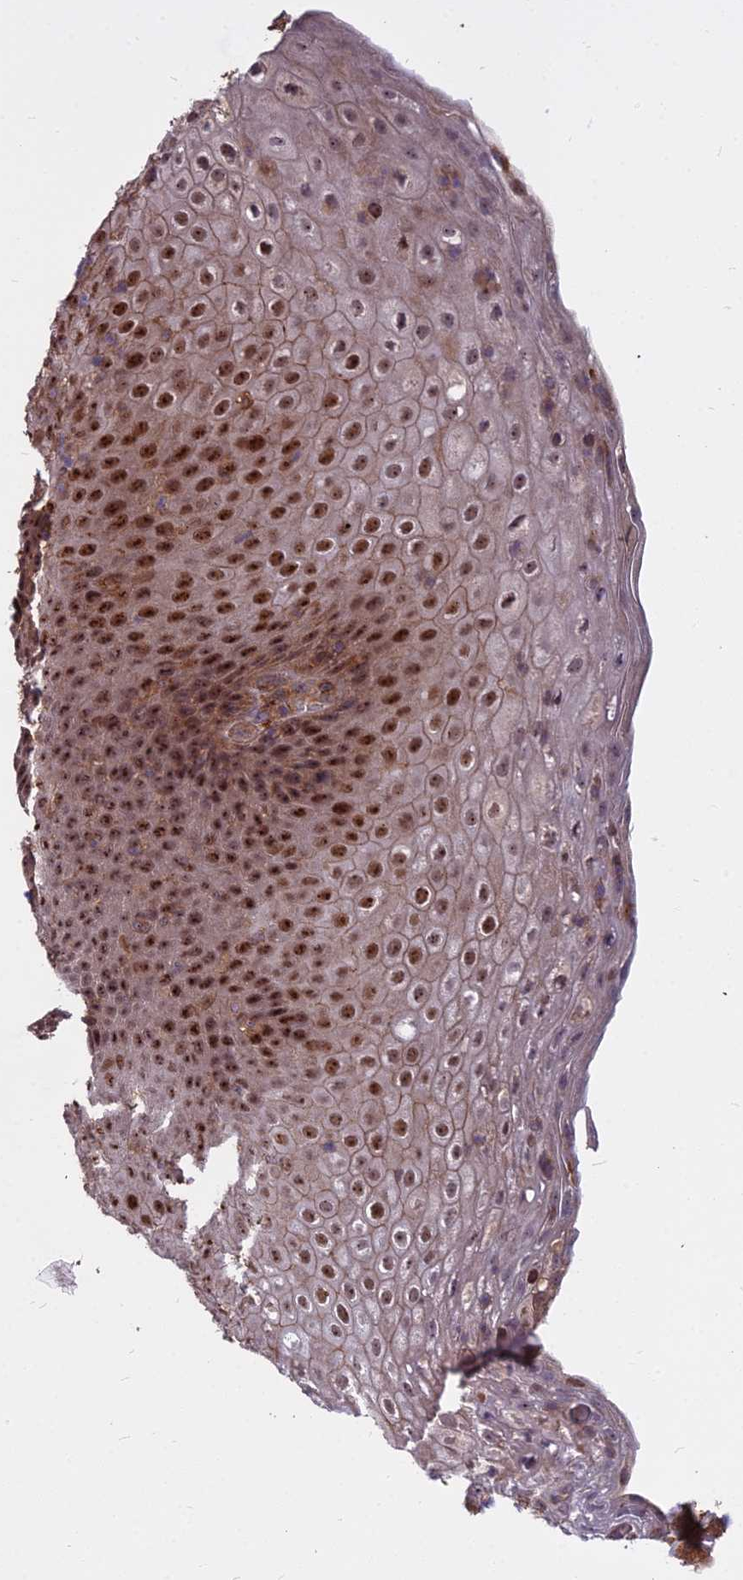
{"staining": {"intensity": "moderate", "quantity": "25%-75%", "location": "cytoplasmic/membranous"}, "tissue": "tonsil", "cell_type": "Germinal center cells", "image_type": "normal", "snomed": [{"axis": "morphology", "description": "Normal tissue, NOS"}, {"axis": "topography", "description": "Tonsil"}], "caption": "Human tonsil stained with a brown dye demonstrates moderate cytoplasmic/membranous positive positivity in about 25%-75% of germinal center cells.", "gene": "TCEA3", "patient": {"sex": "male", "age": 17}}